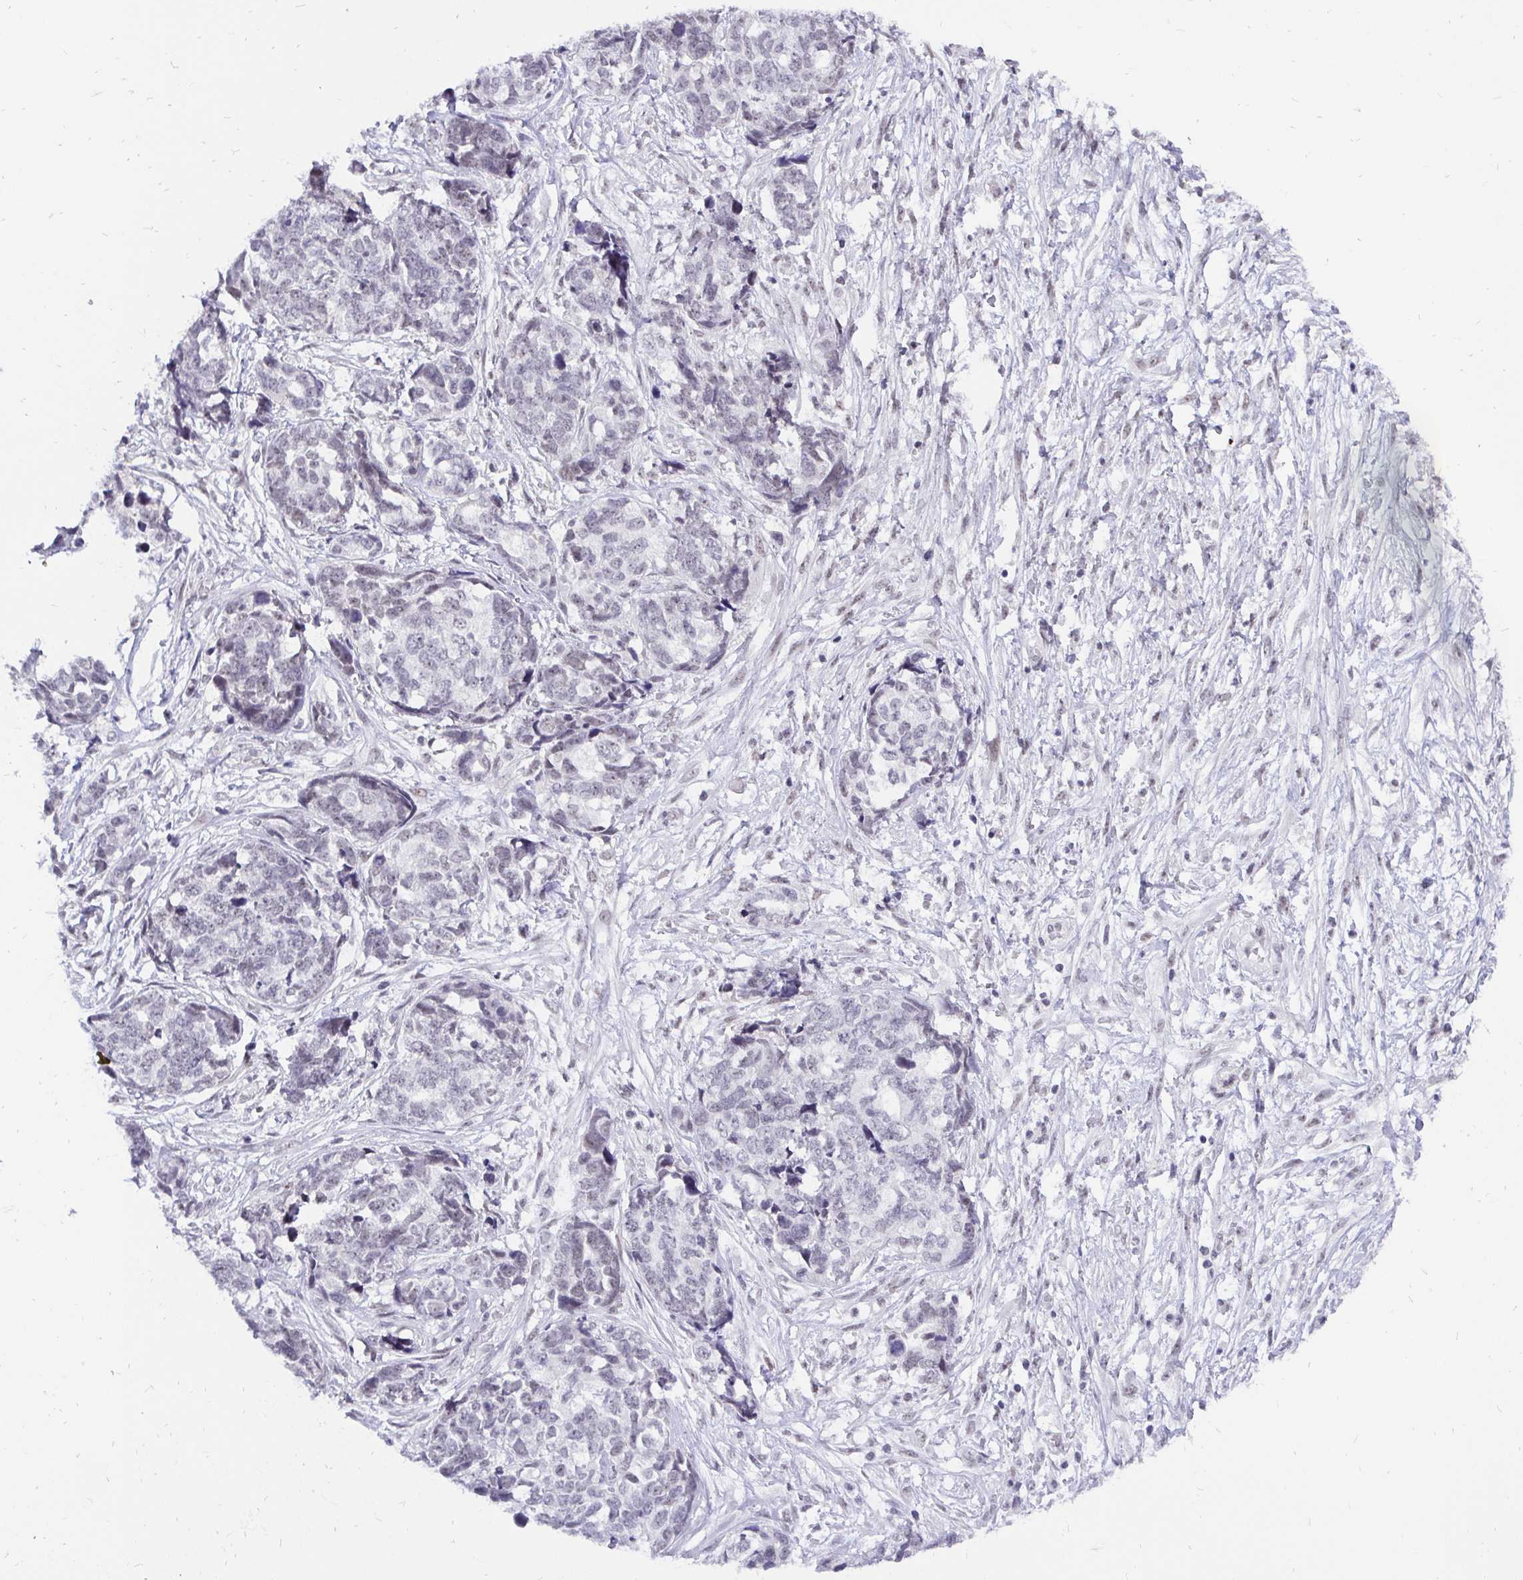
{"staining": {"intensity": "weak", "quantity": "<25%", "location": "nuclear"}, "tissue": "ovarian cancer", "cell_type": "Tumor cells", "image_type": "cancer", "snomed": [{"axis": "morphology", "description": "Cystadenocarcinoma, serous, NOS"}, {"axis": "topography", "description": "Ovary"}], "caption": "Human ovarian cancer stained for a protein using immunohistochemistry displays no expression in tumor cells.", "gene": "ZNF860", "patient": {"sex": "female", "age": 69}}